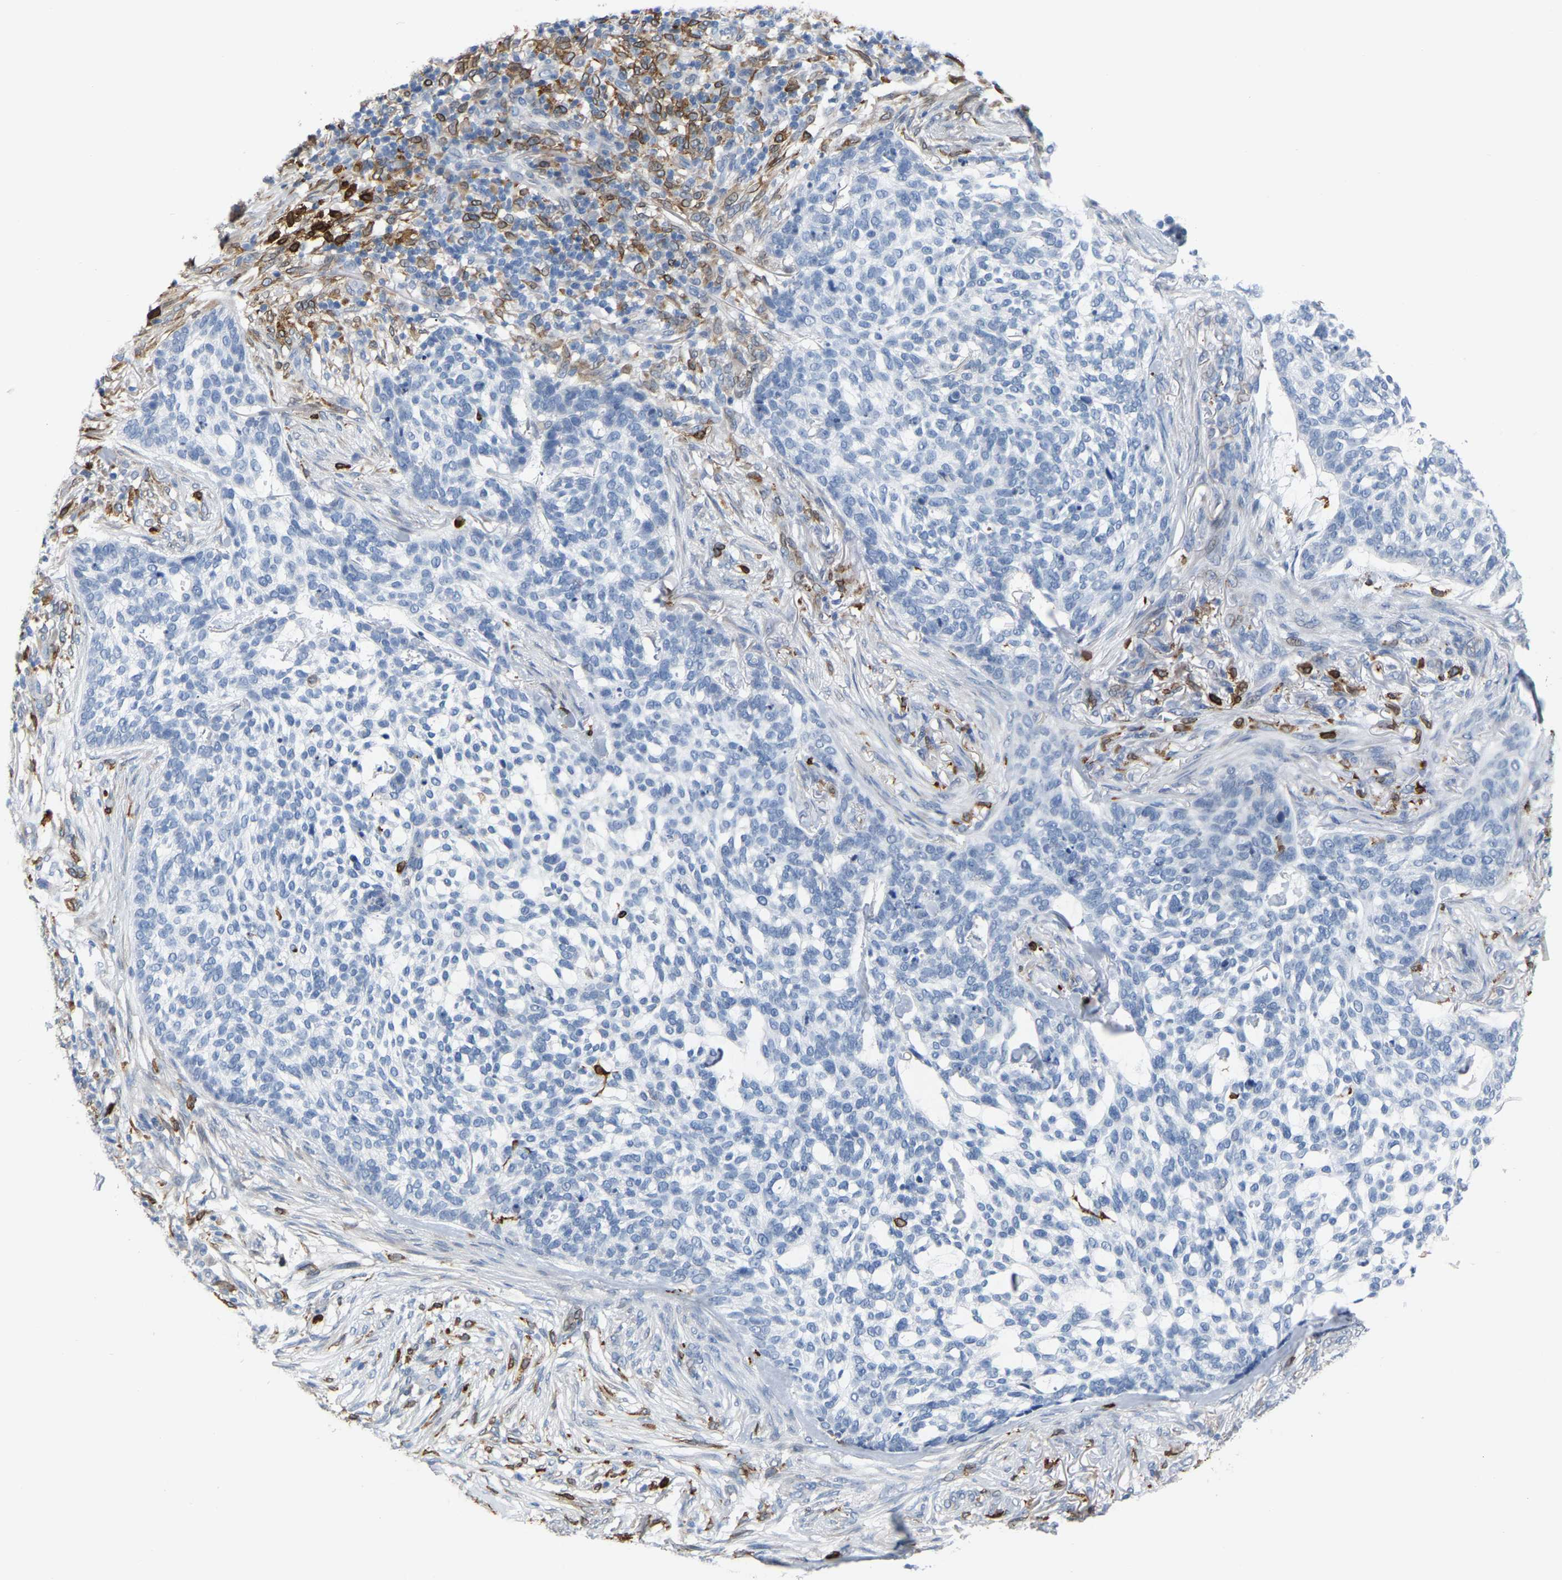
{"staining": {"intensity": "negative", "quantity": "none", "location": "none"}, "tissue": "skin cancer", "cell_type": "Tumor cells", "image_type": "cancer", "snomed": [{"axis": "morphology", "description": "Basal cell carcinoma"}, {"axis": "topography", "description": "Skin"}], "caption": "A high-resolution photomicrograph shows immunohistochemistry staining of skin basal cell carcinoma, which exhibits no significant positivity in tumor cells. (Brightfield microscopy of DAB (3,3'-diaminobenzidine) immunohistochemistry (IHC) at high magnification).", "gene": "PTGS1", "patient": {"sex": "female", "age": 64}}